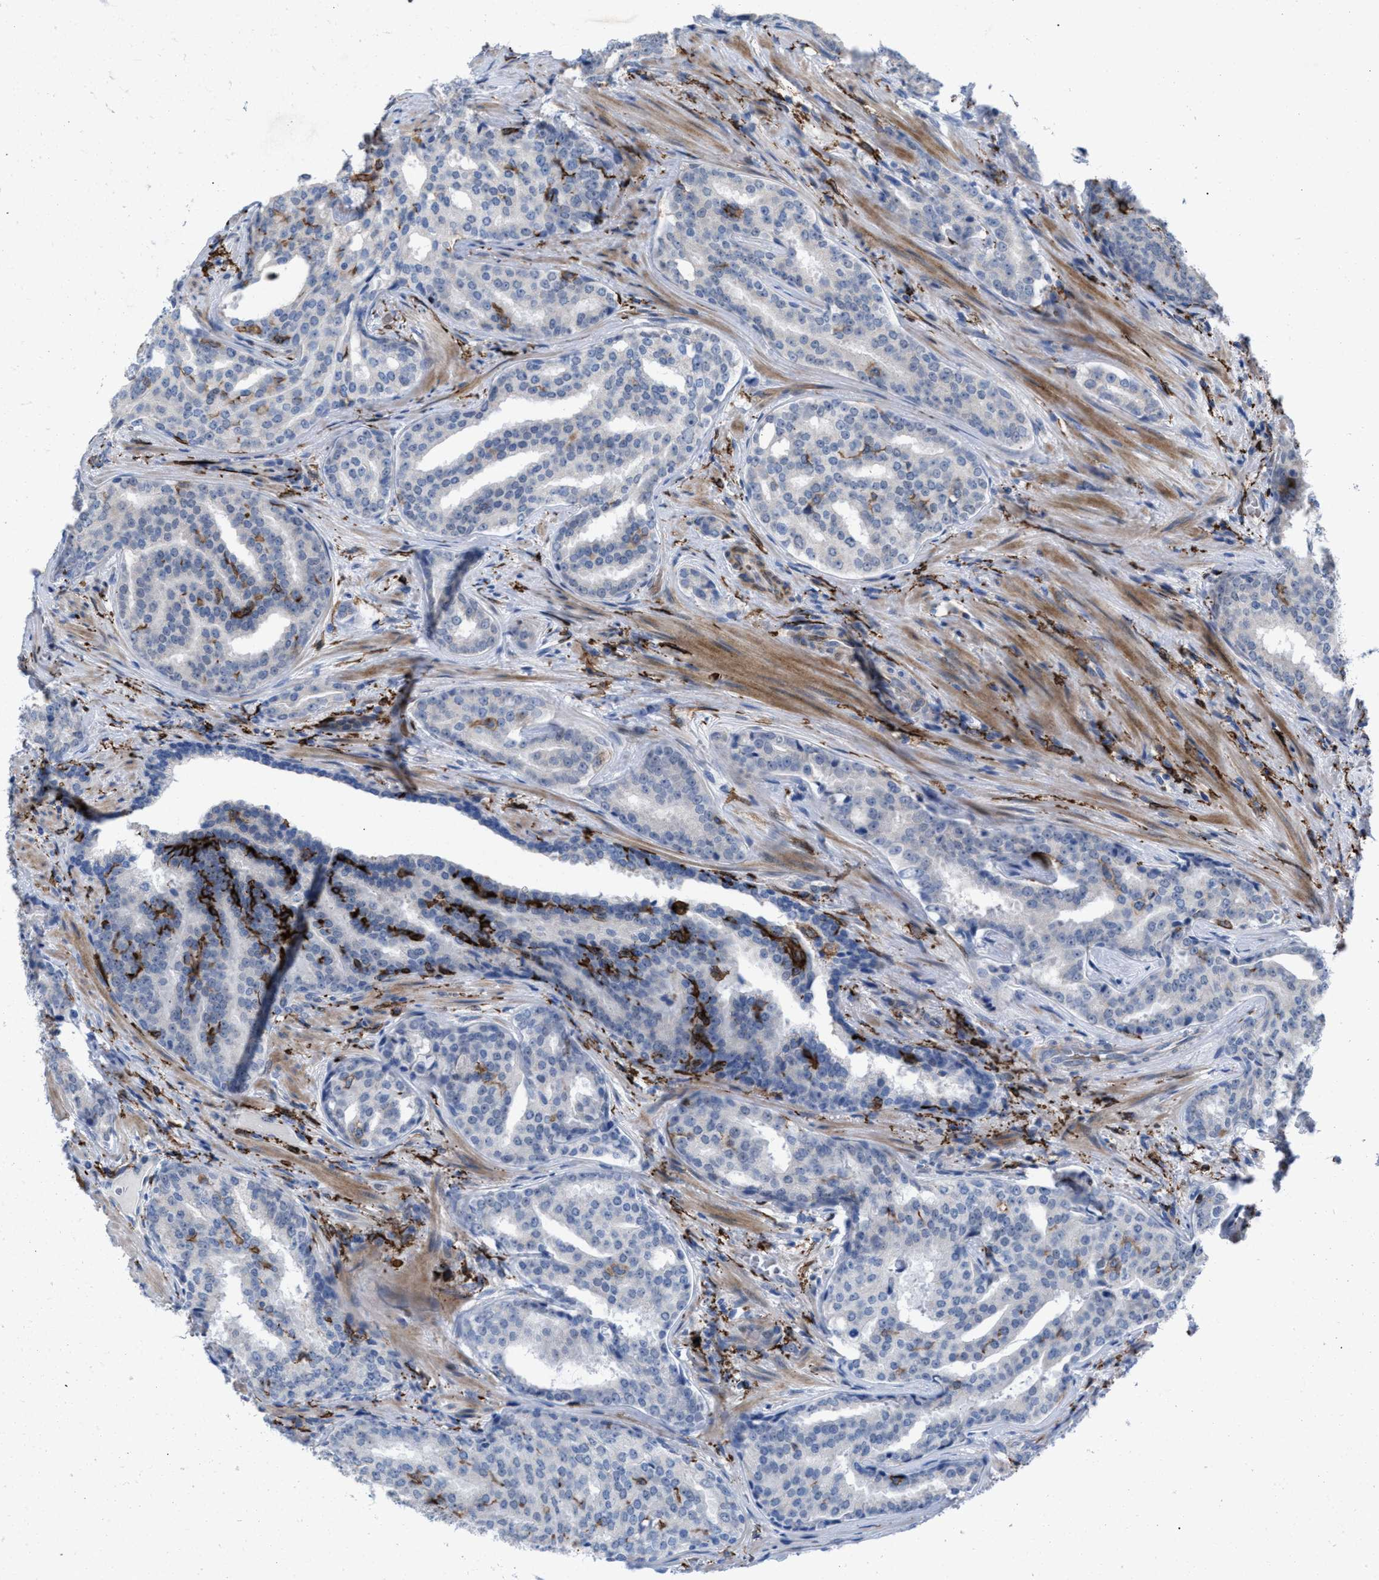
{"staining": {"intensity": "negative", "quantity": "none", "location": "none"}, "tissue": "prostate cancer", "cell_type": "Tumor cells", "image_type": "cancer", "snomed": [{"axis": "morphology", "description": "Adenocarcinoma, High grade"}, {"axis": "topography", "description": "Prostate"}], "caption": "This is a photomicrograph of immunohistochemistry staining of prostate cancer, which shows no staining in tumor cells.", "gene": "SLC47A1", "patient": {"sex": "male", "age": 71}}